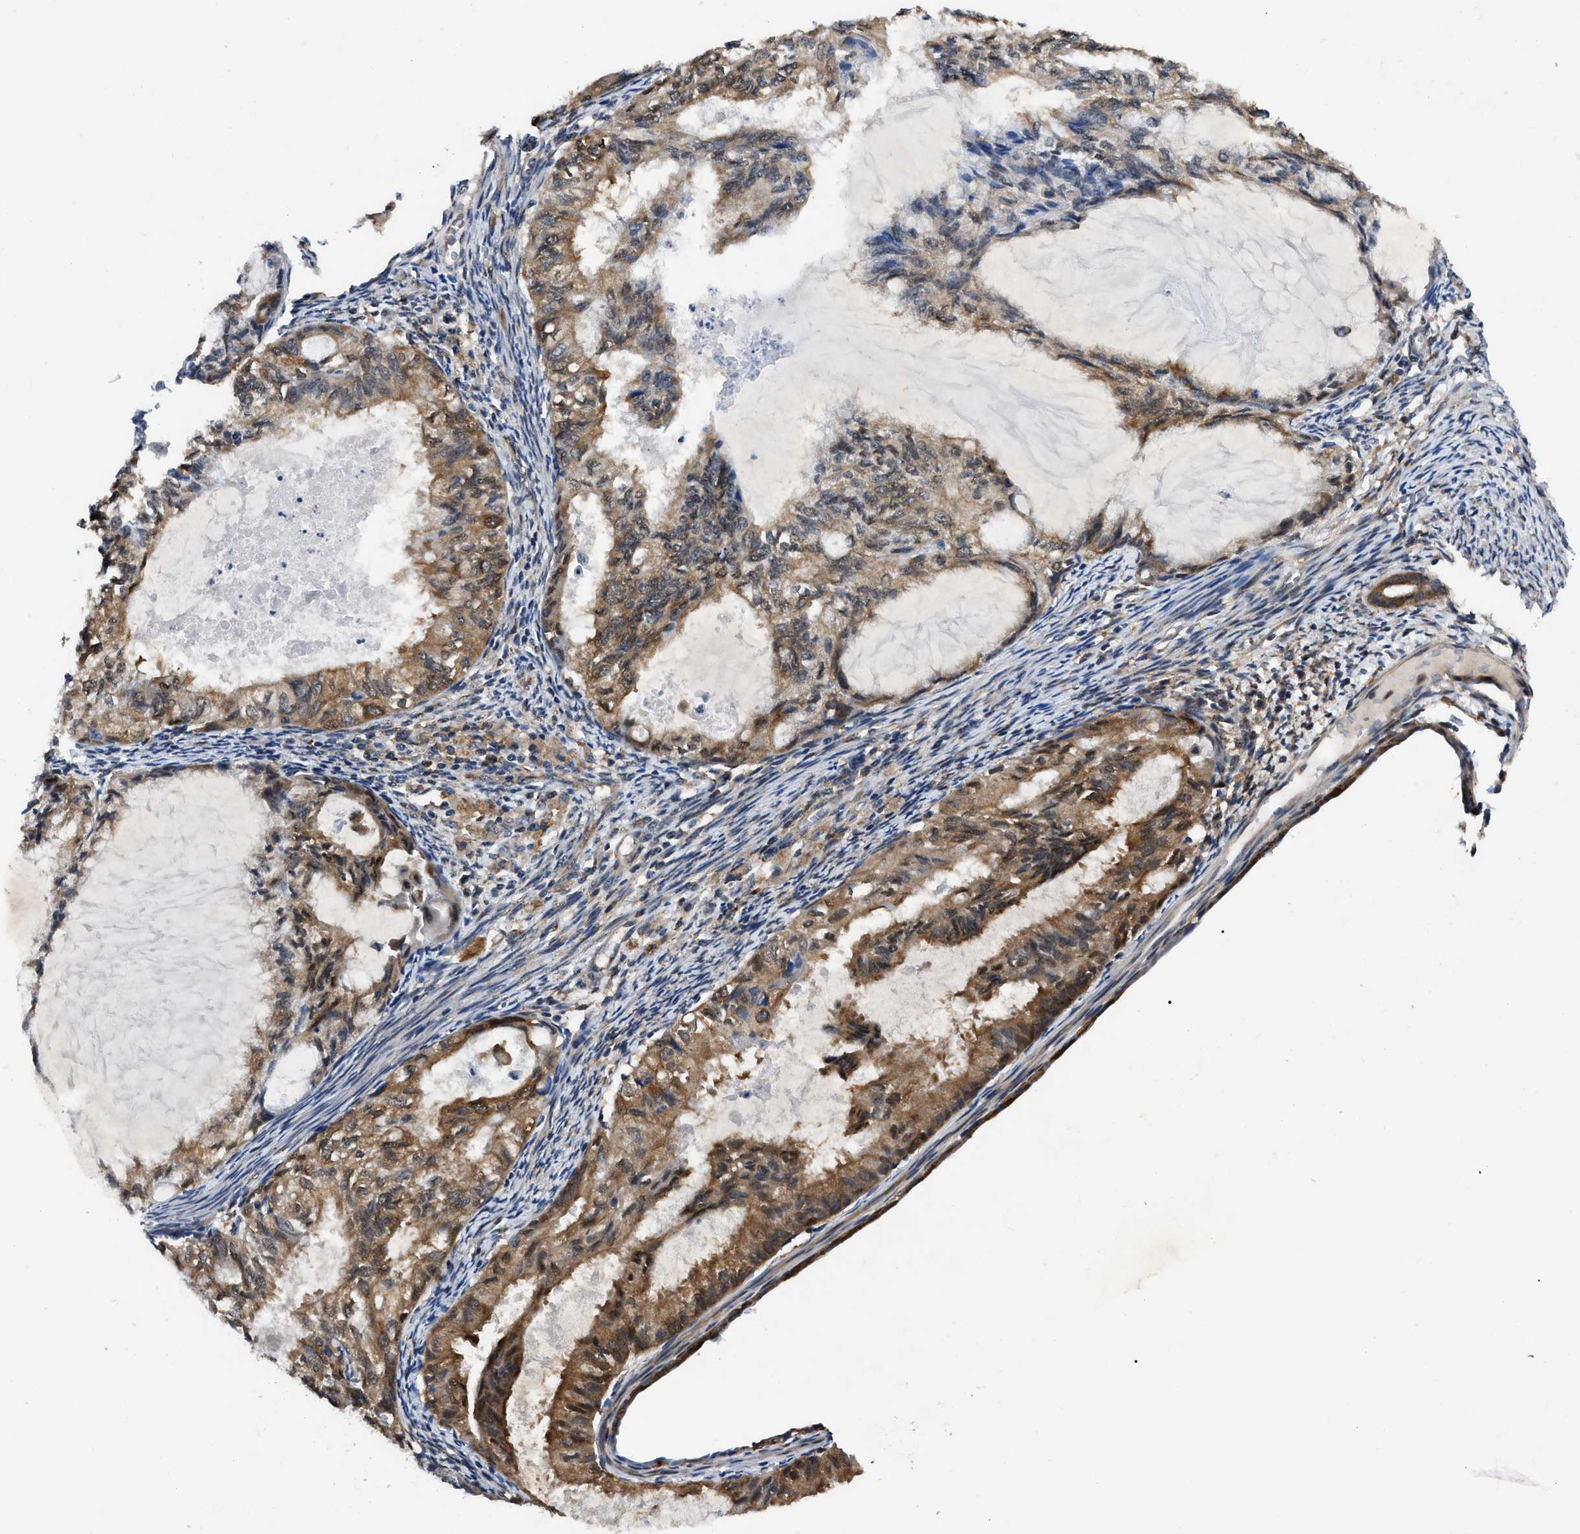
{"staining": {"intensity": "strong", "quantity": ">75%", "location": "cytoplasmic/membranous"}, "tissue": "cervical cancer", "cell_type": "Tumor cells", "image_type": "cancer", "snomed": [{"axis": "morphology", "description": "Normal tissue, NOS"}, {"axis": "morphology", "description": "Adenocarcinoma, NOS"}, {"axis": "topography", "description": "Cervix"}, {"axis": "topography", "description": "Endometrium"}], "caption": "An immunohistochemistry (IHC) micrograph of tumor tissue is shown. Protein staining in brown labels strong cytoplasmic/membranous positivity in cervical adenocarcinoma within tumor cells.", "gene": "GET4", "patient": {"sex": "female", "age": 86}}